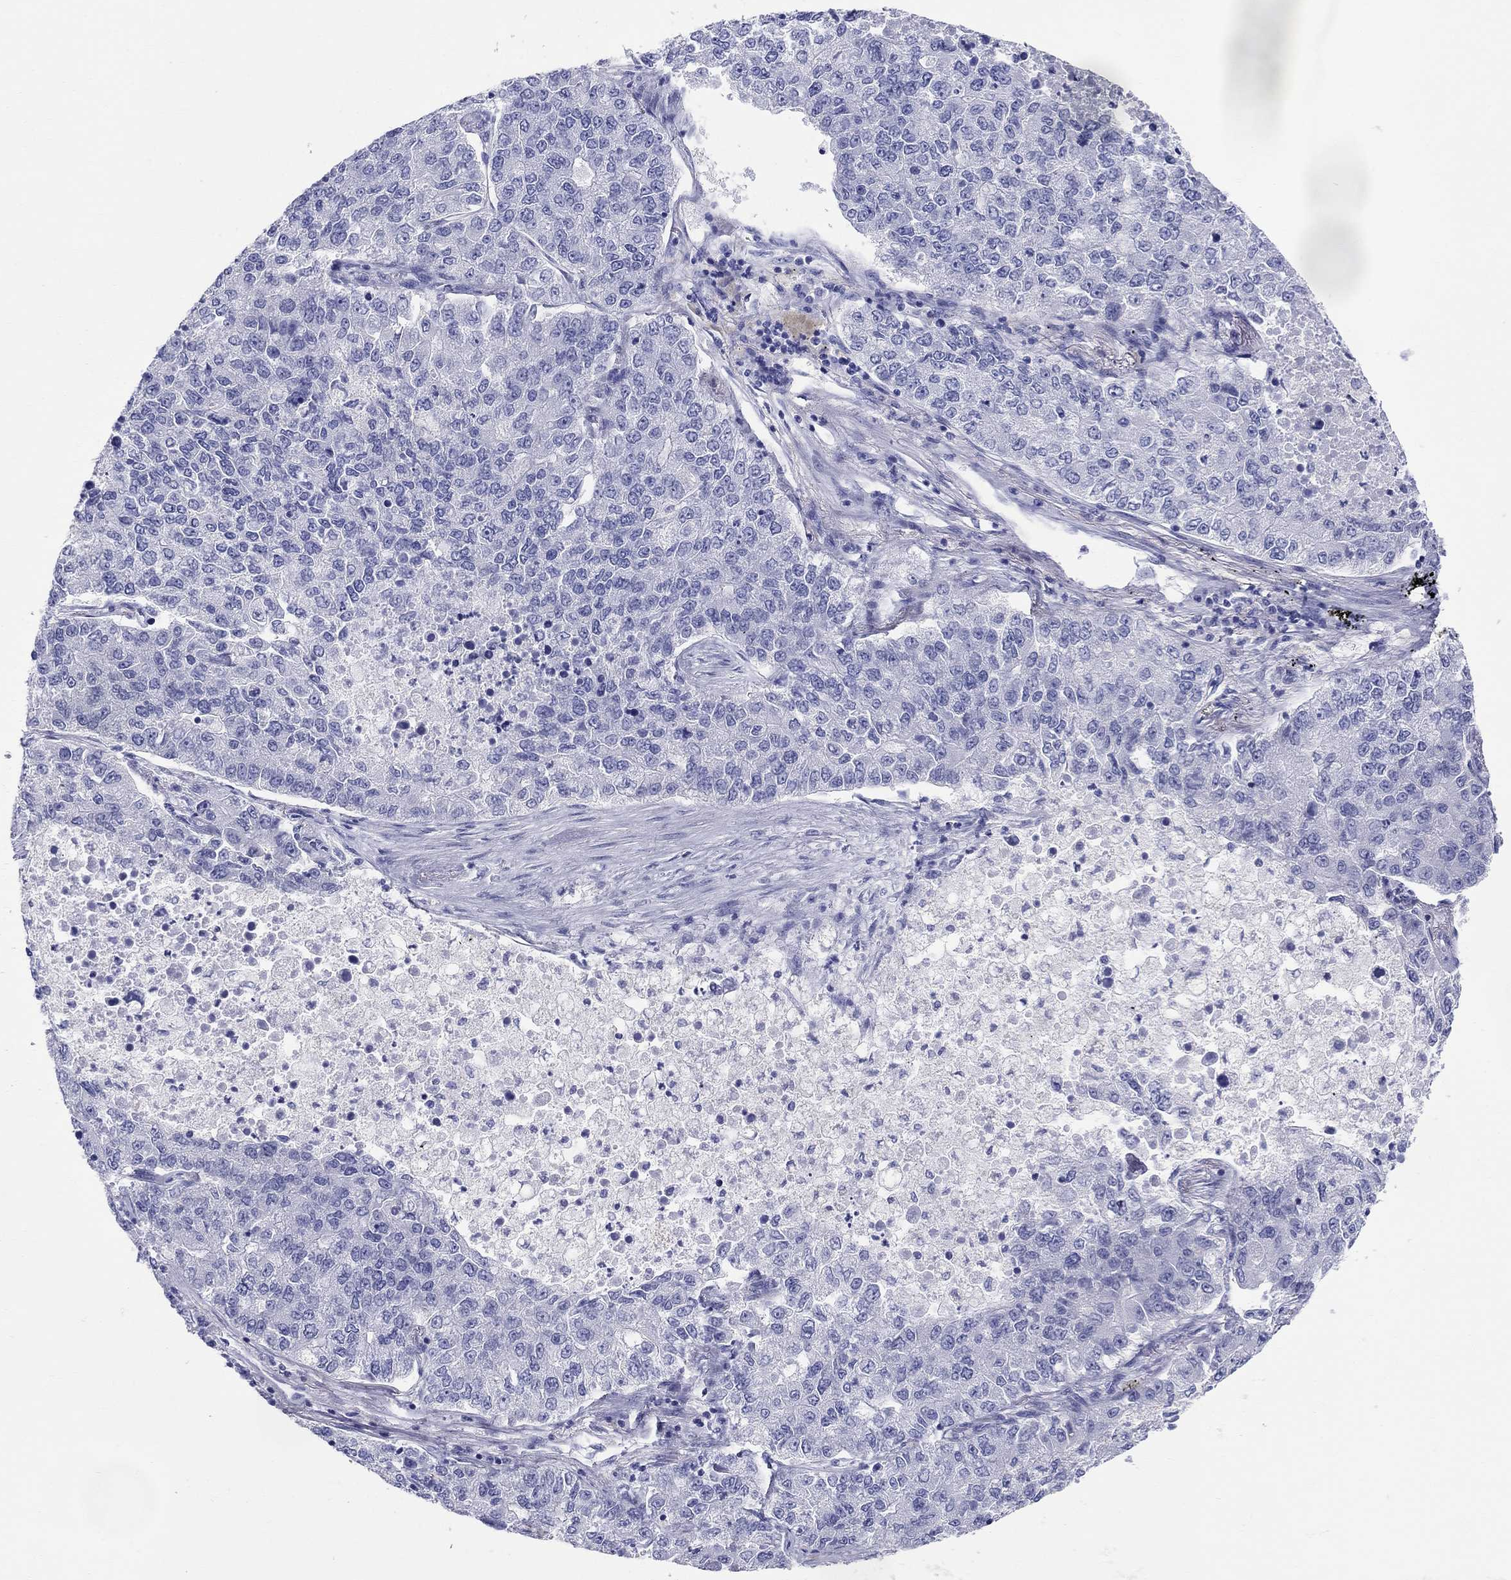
{"staining": {"intensity": "negative", "quantity": "none", "location": "none"}, "tissue": "lung cancer", "cell_type": "Tumor cells", "image_type": "cancer", "snomed": [{"axis": "morphology", "description": "Adenocarcinoma, NOS"}, {"axis": "topography", "description": "Lung"}], "caption": "Immunohistochemistry (IHC) histopathology image of neoplastic tissue: human lung cancer stained with DAB displays no significant protein staining in tumor cells.", "gene": "LAMP5", "patient": {"sex": "male", "age": 49}}